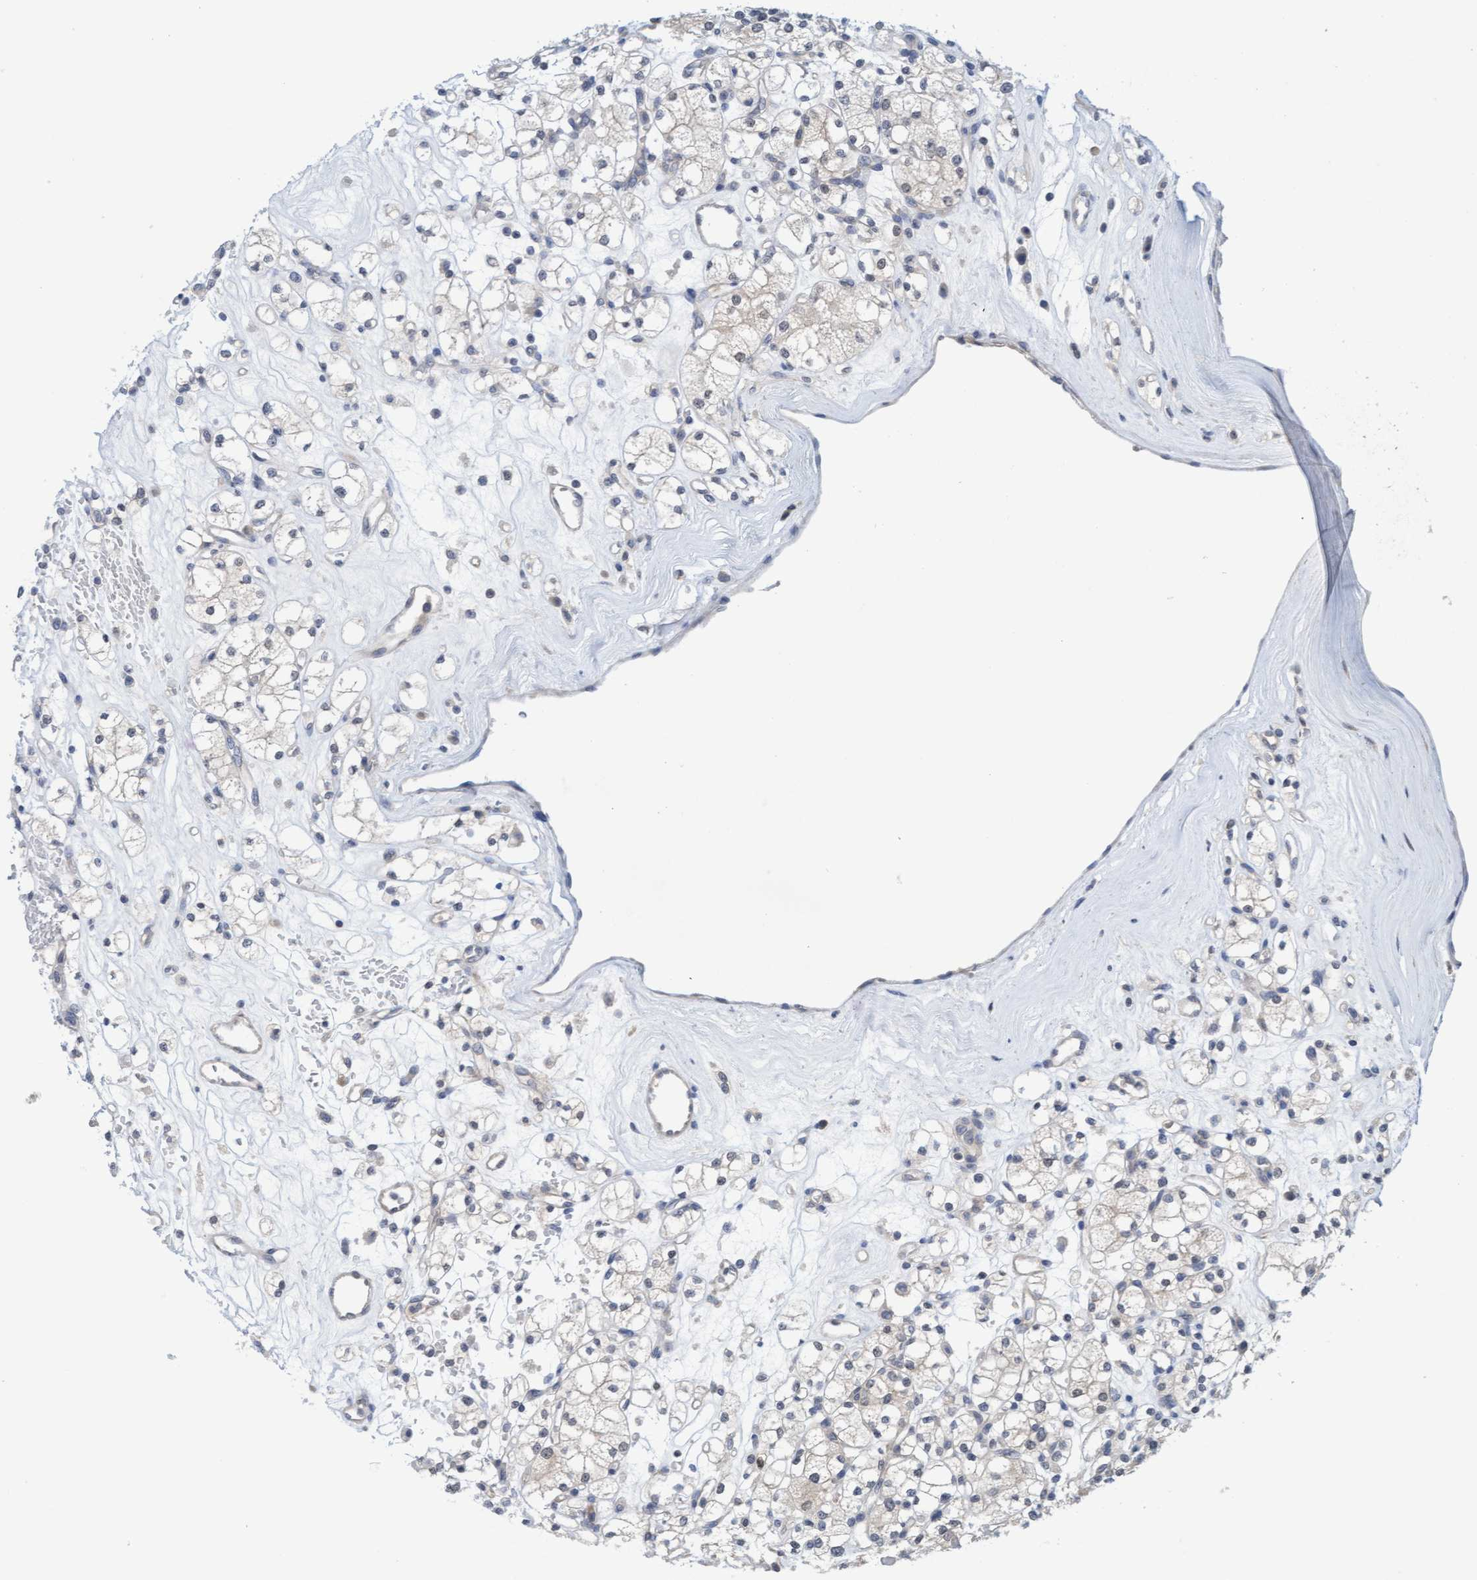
{"staining": {"intensity": "weak", "quantity": "25%-75%", "location": "cytoplasmic/membranous,nuclear"}, "tissue": "renal cancer", "cell_type": "Tumor cells", "image_type": "cancer", "snomed": [{"axis": "morphology", "description": "Adenocarcinoma, NOS"}, {"axis": "topography", "description": "Kidney"}], "caption": "Protein staining of renal cancer (adenocarcinoma) tissue shows weak cytoplasmic/membranous and nuclear positivity in approximately 25%-75% of tumor cells.", "gene": "AMZ2", "patient": {"sex": "male", "age": 77}}